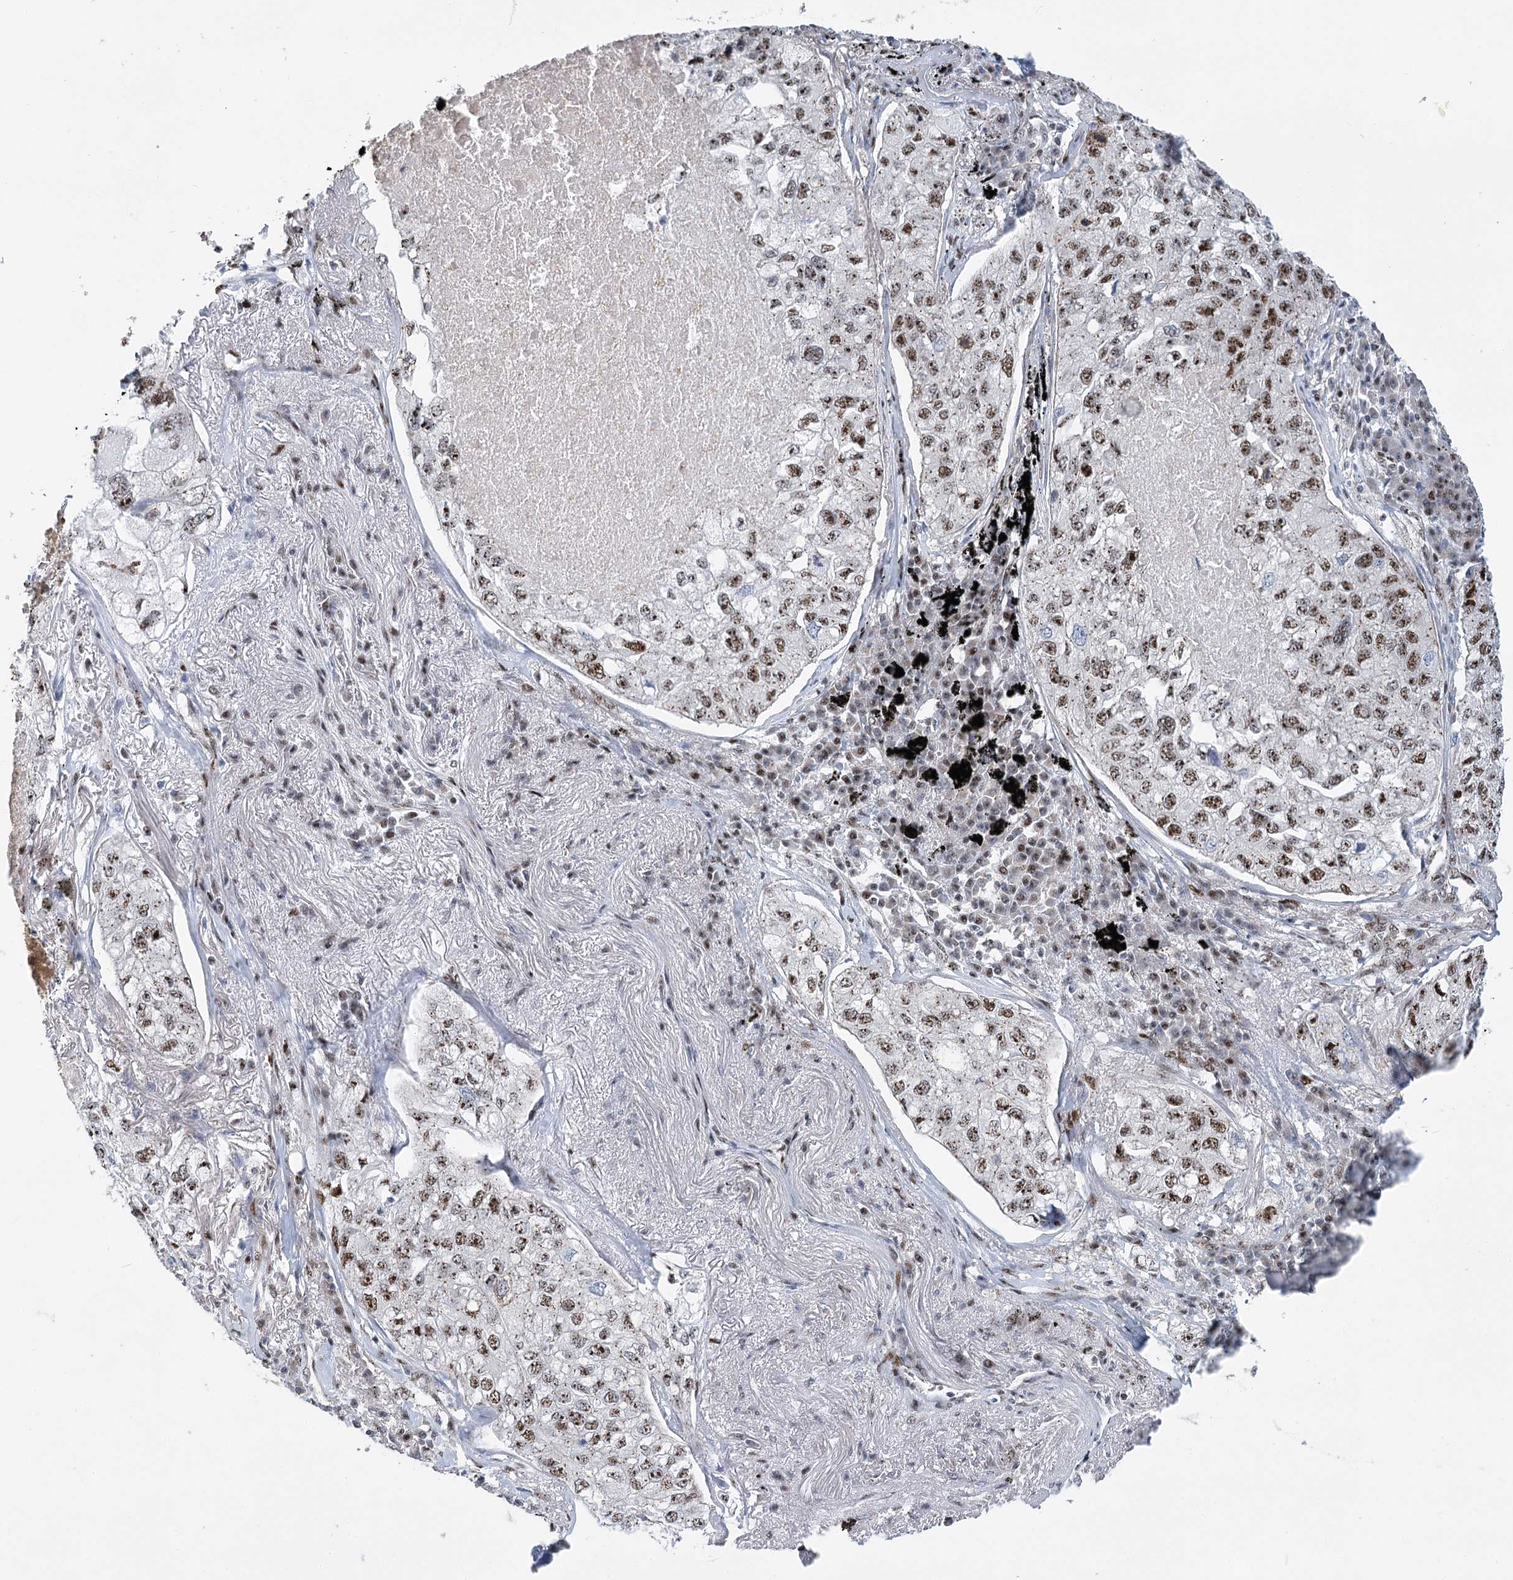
{"staining": {"intensity": "moderate", "quantity": ">75%", "location": "nuclear"}, "tissue": "lung cancer", "cell_type": "Tumor cells", "image_type": "cancer", "snomed": [{"axis": "morphology", "description": "Adenocarcinoma, NOS"}, {"axis": "topography", "description": "Lung"}], "caption": "Protein analysis of adenocarcinoma (lung) tissue shows moderate nuclear positivity in approximately >75% of tumor cells.", "gene": "CAMTA1", "patient": {"sex": "male", "age": 65}}